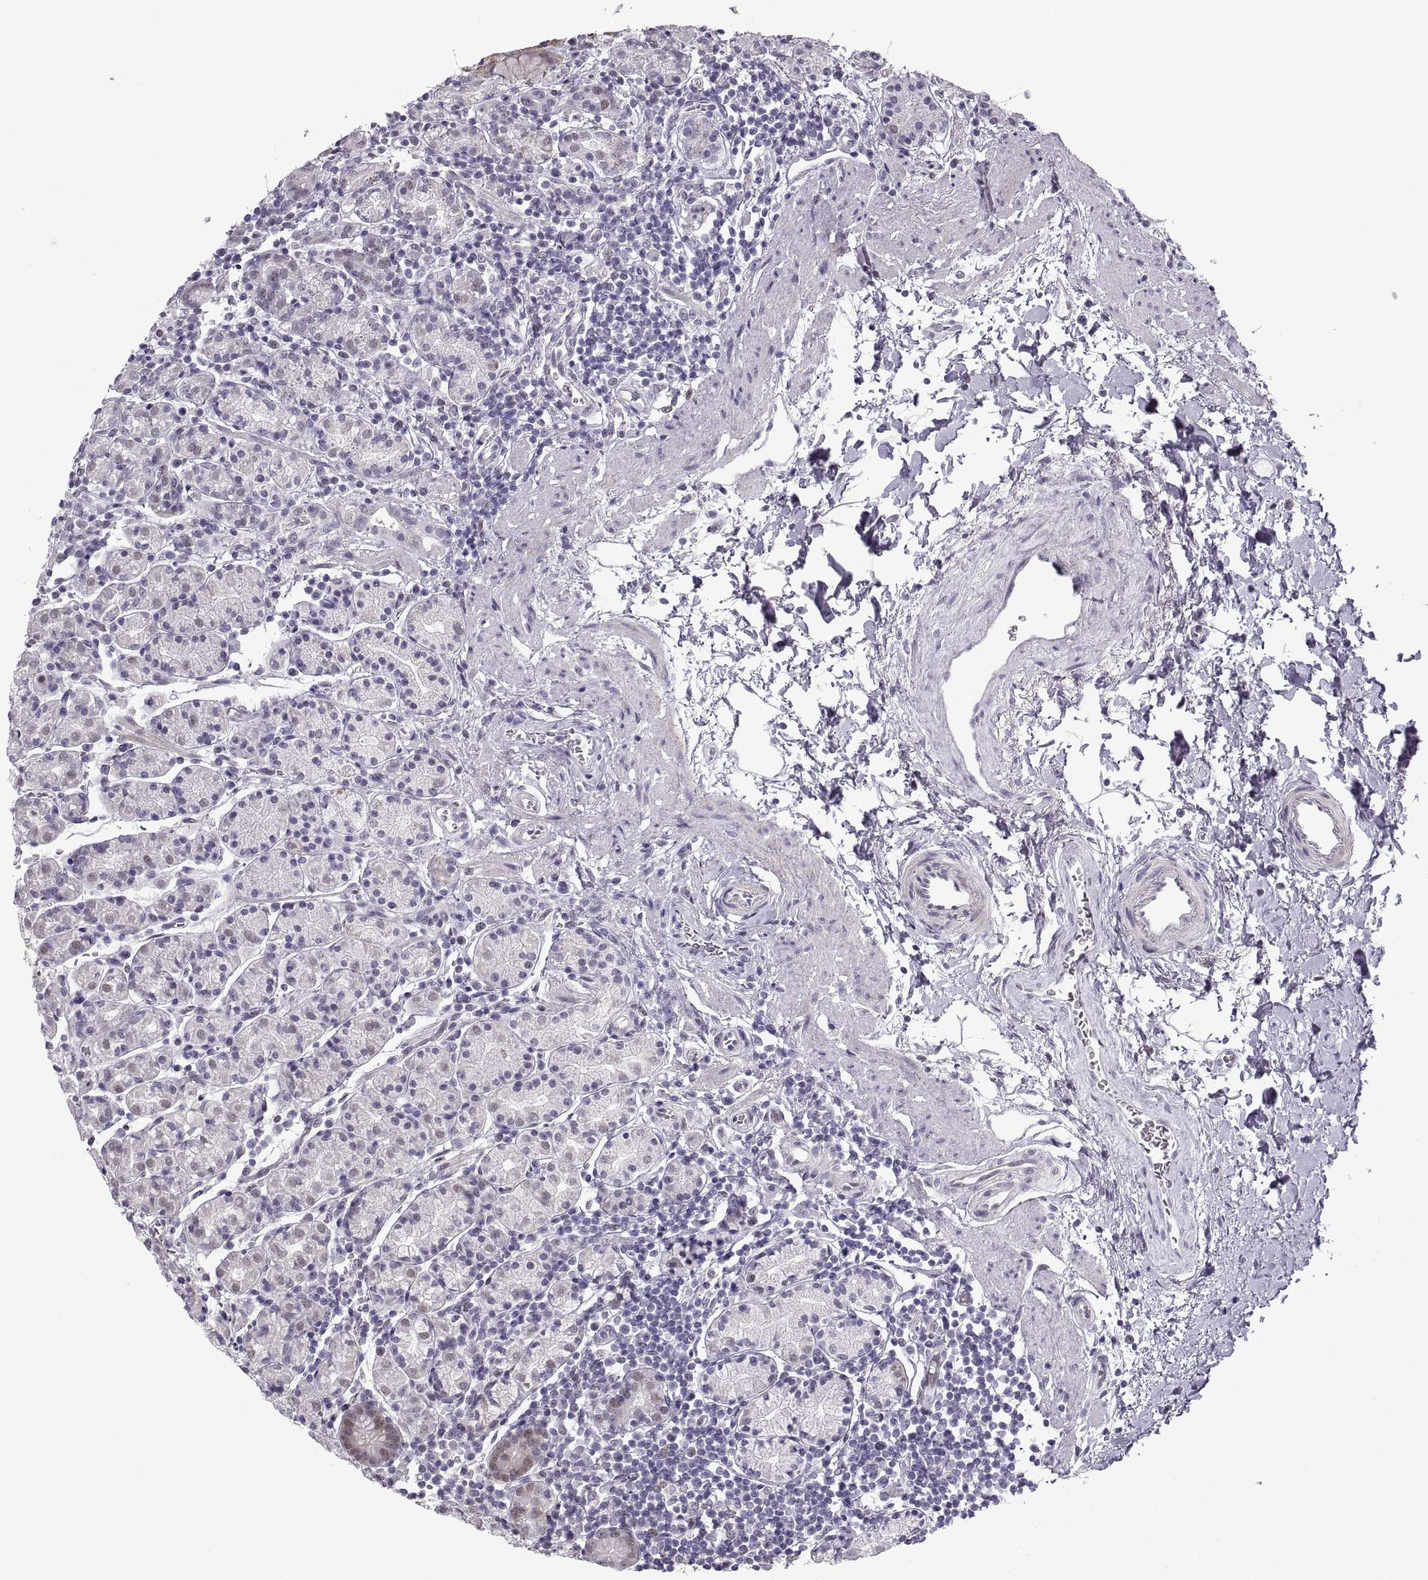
{"staining": {"intensity": "negative", "quantity": "none", "location": "none"}, "tissue": "stomach", "cell_type": "Glandular cells", "image_type": "normal", "snomed": [{"axis": "morphology", "description": "Normal tissue, NOS"}, {"axis": "topography", "description": "Stomach, upper"}, {"axis": "topography", "description": "Stomach"}], "caption": "Immunohistochemical staining of unremarkable human stomach shows no significant staining in glandular cells. The staining is performed using DAB brown chromogen with nuclei counter-stained in using hematoxylin.", "gene": "NANOS3", "patient": {"sex": "male", "age": 62}}